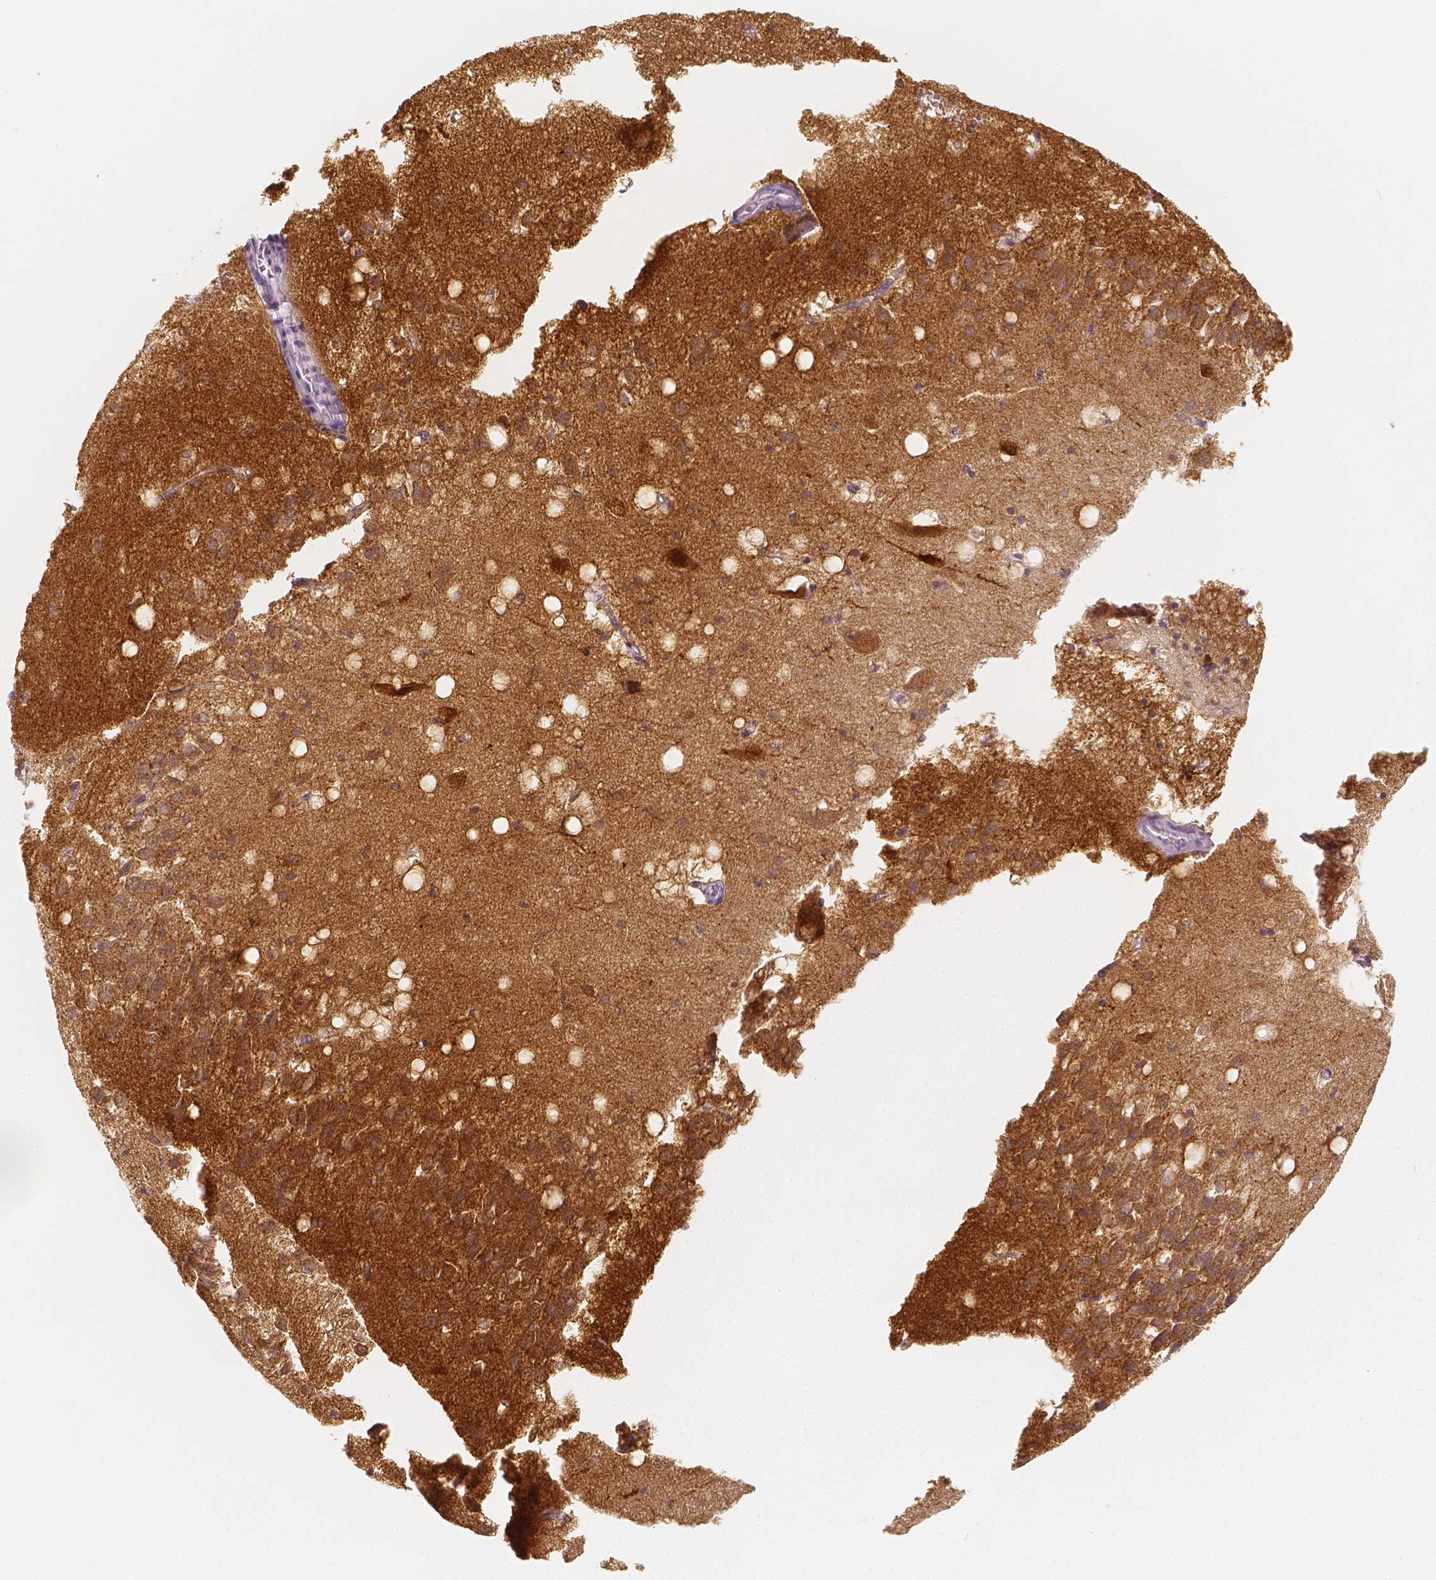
{"staining": {"intensity": "moderate", "quantity": ">75%", "location": "cytoplasmic/membranous"}, "tissue": "hippocampus", "cell_type": "Glial cells", "image_type": "normal", "snomed": [{"axis": "morphology", "description": "Normal tissue, NOS"}, {"axis": "topography", "description": "Hippocampus"}], "caption": "Protein expression analysis of normal hippocampus exhibits moderate cytoplasmic/membranous expression in approximately >75% of glial cells.", "gene": "NECAB2", "patient": {"sex": "male", "age": 58}}